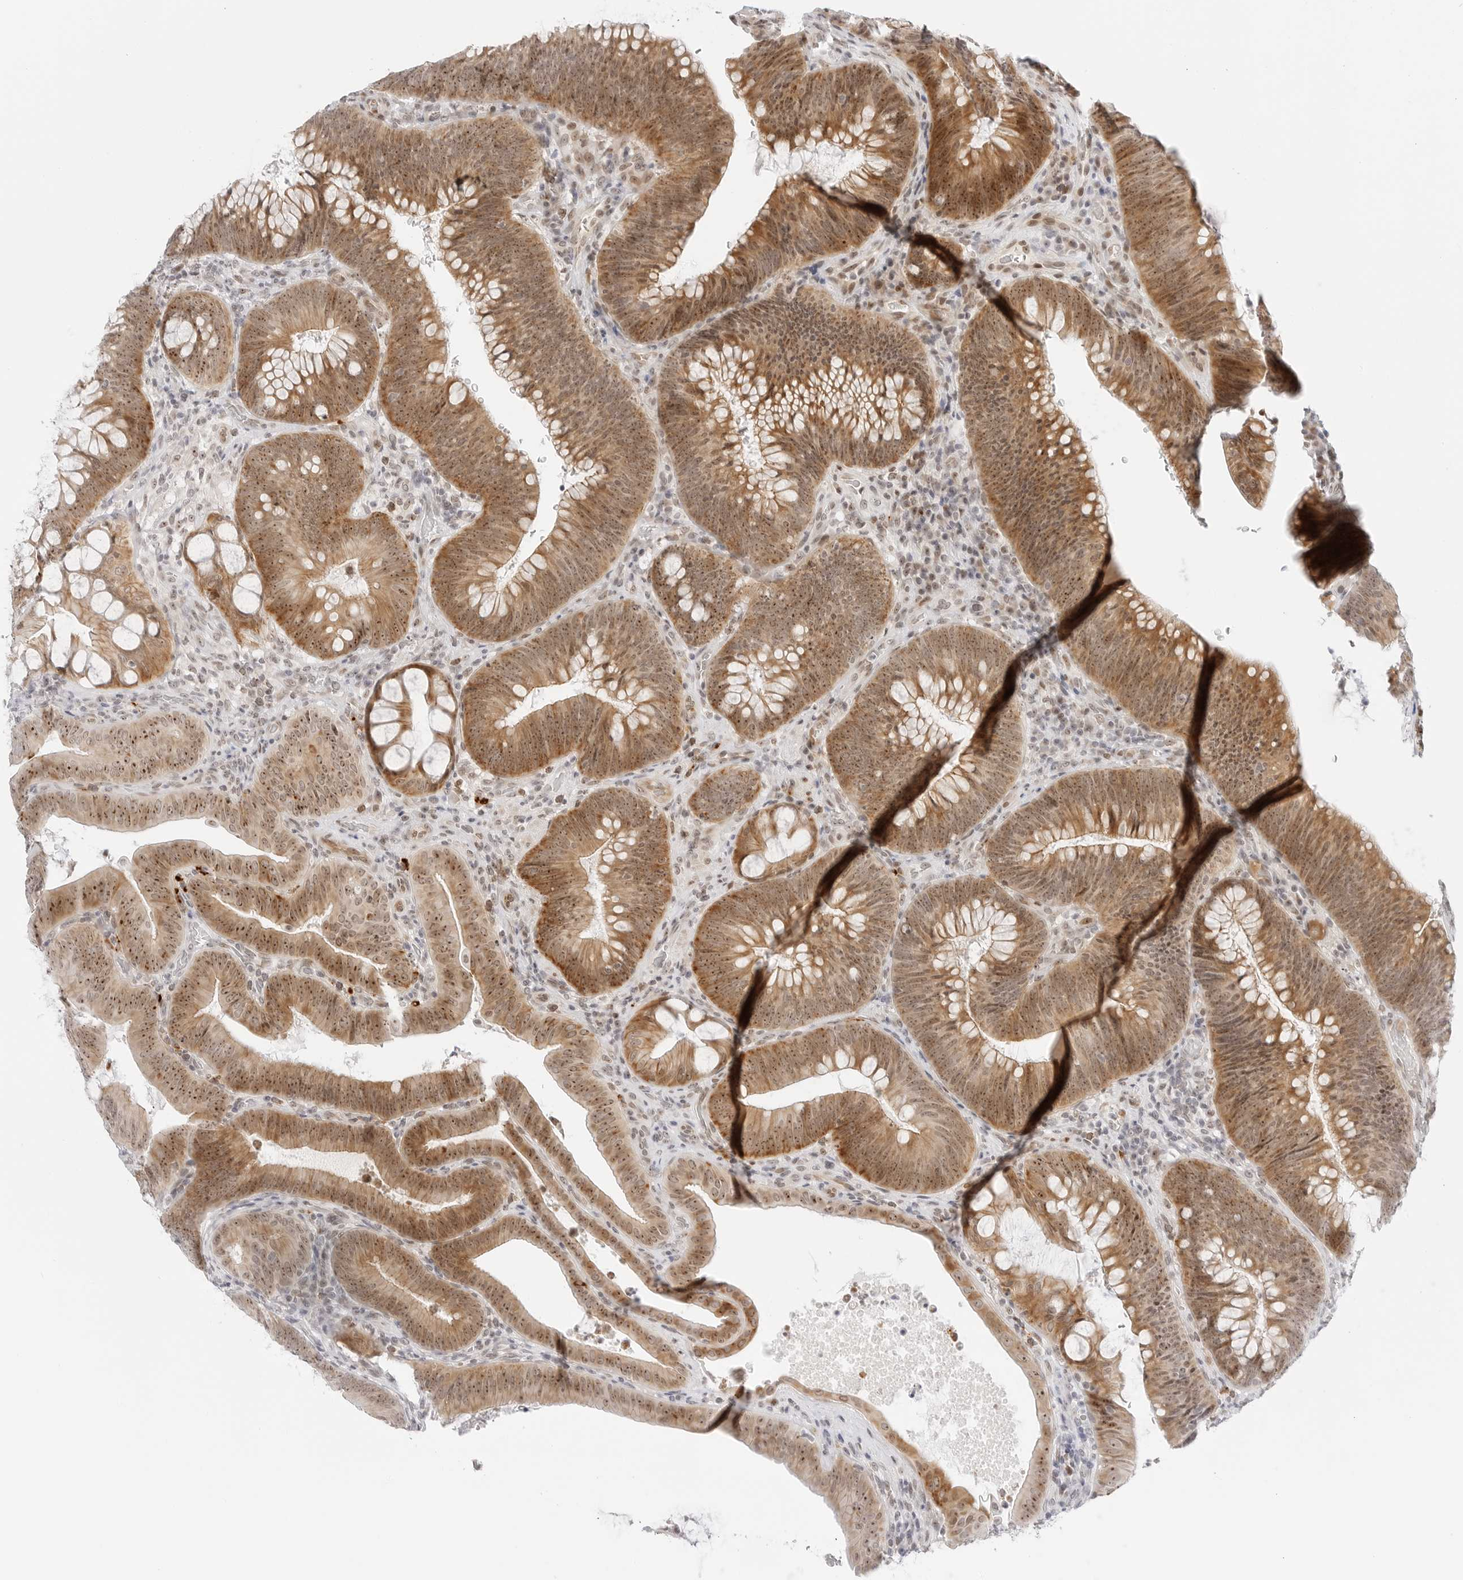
{"staining": {"intensity": "moderate", "quantity": ">75%", "location": "cytoplasmic/membranous,nuclear"}, "tissue": "colorectal cancer", "cell_type": "Tumor cells", "image_type": "cancer", "snomed": [{"axis": "morphology", "description": "Normal tissue, NOS"}, {"axis": "topography", "description": "Colon"}], "caption": "A micrograph showing moderate cytoplasmic/membranous and nuclear positivity in about >75% of tumor cells in colorectal cancer, as visualized by brown immunohistochemical staining.", "gene": "HIPK3", "patient": {"sex": "female", "age": 82}}